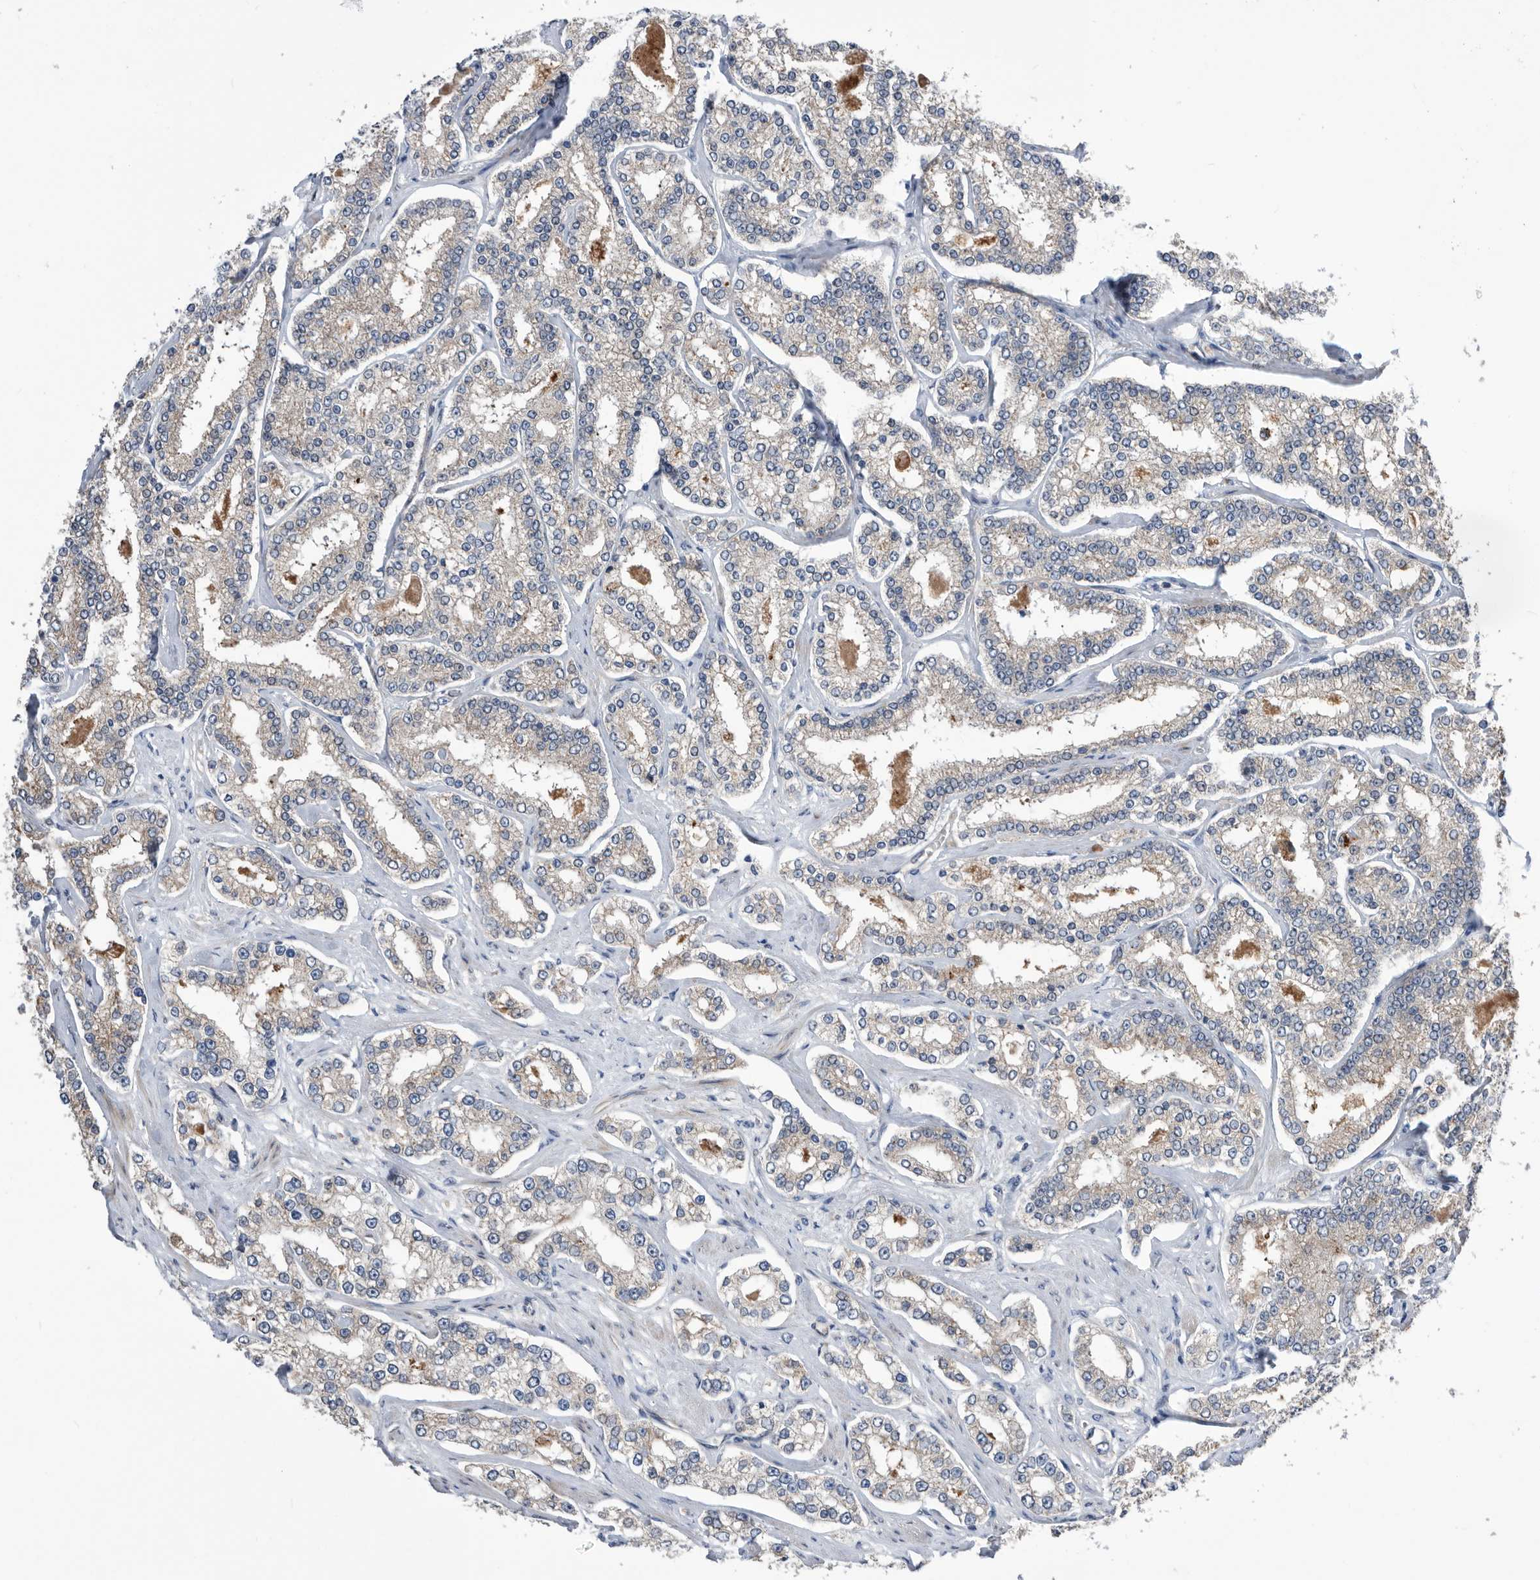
{"staining": {"intensity": "weak", "quantity": "<25%", "location": "cytoplasmic/membranous"}, "tissue": "prostate cancer", "cell_type": "Tumor cells", "image_type": "cancer", "snomed": [{"axis": "morphology", "description": "Normal tissue, NOS"}, {"axis": "morphology", "description": "Adenocarcinoma, High grade"}, {"axis": "topography", "description": "Prostate"}], "caption": "This is an immunohistochemistry (IHC) histopathology image of human prostate adenocarcinoma (high-grade). There is no expression in tumor cells.", "gene": "SERINC2", "patient": {"sex": "male", "age": 83}}